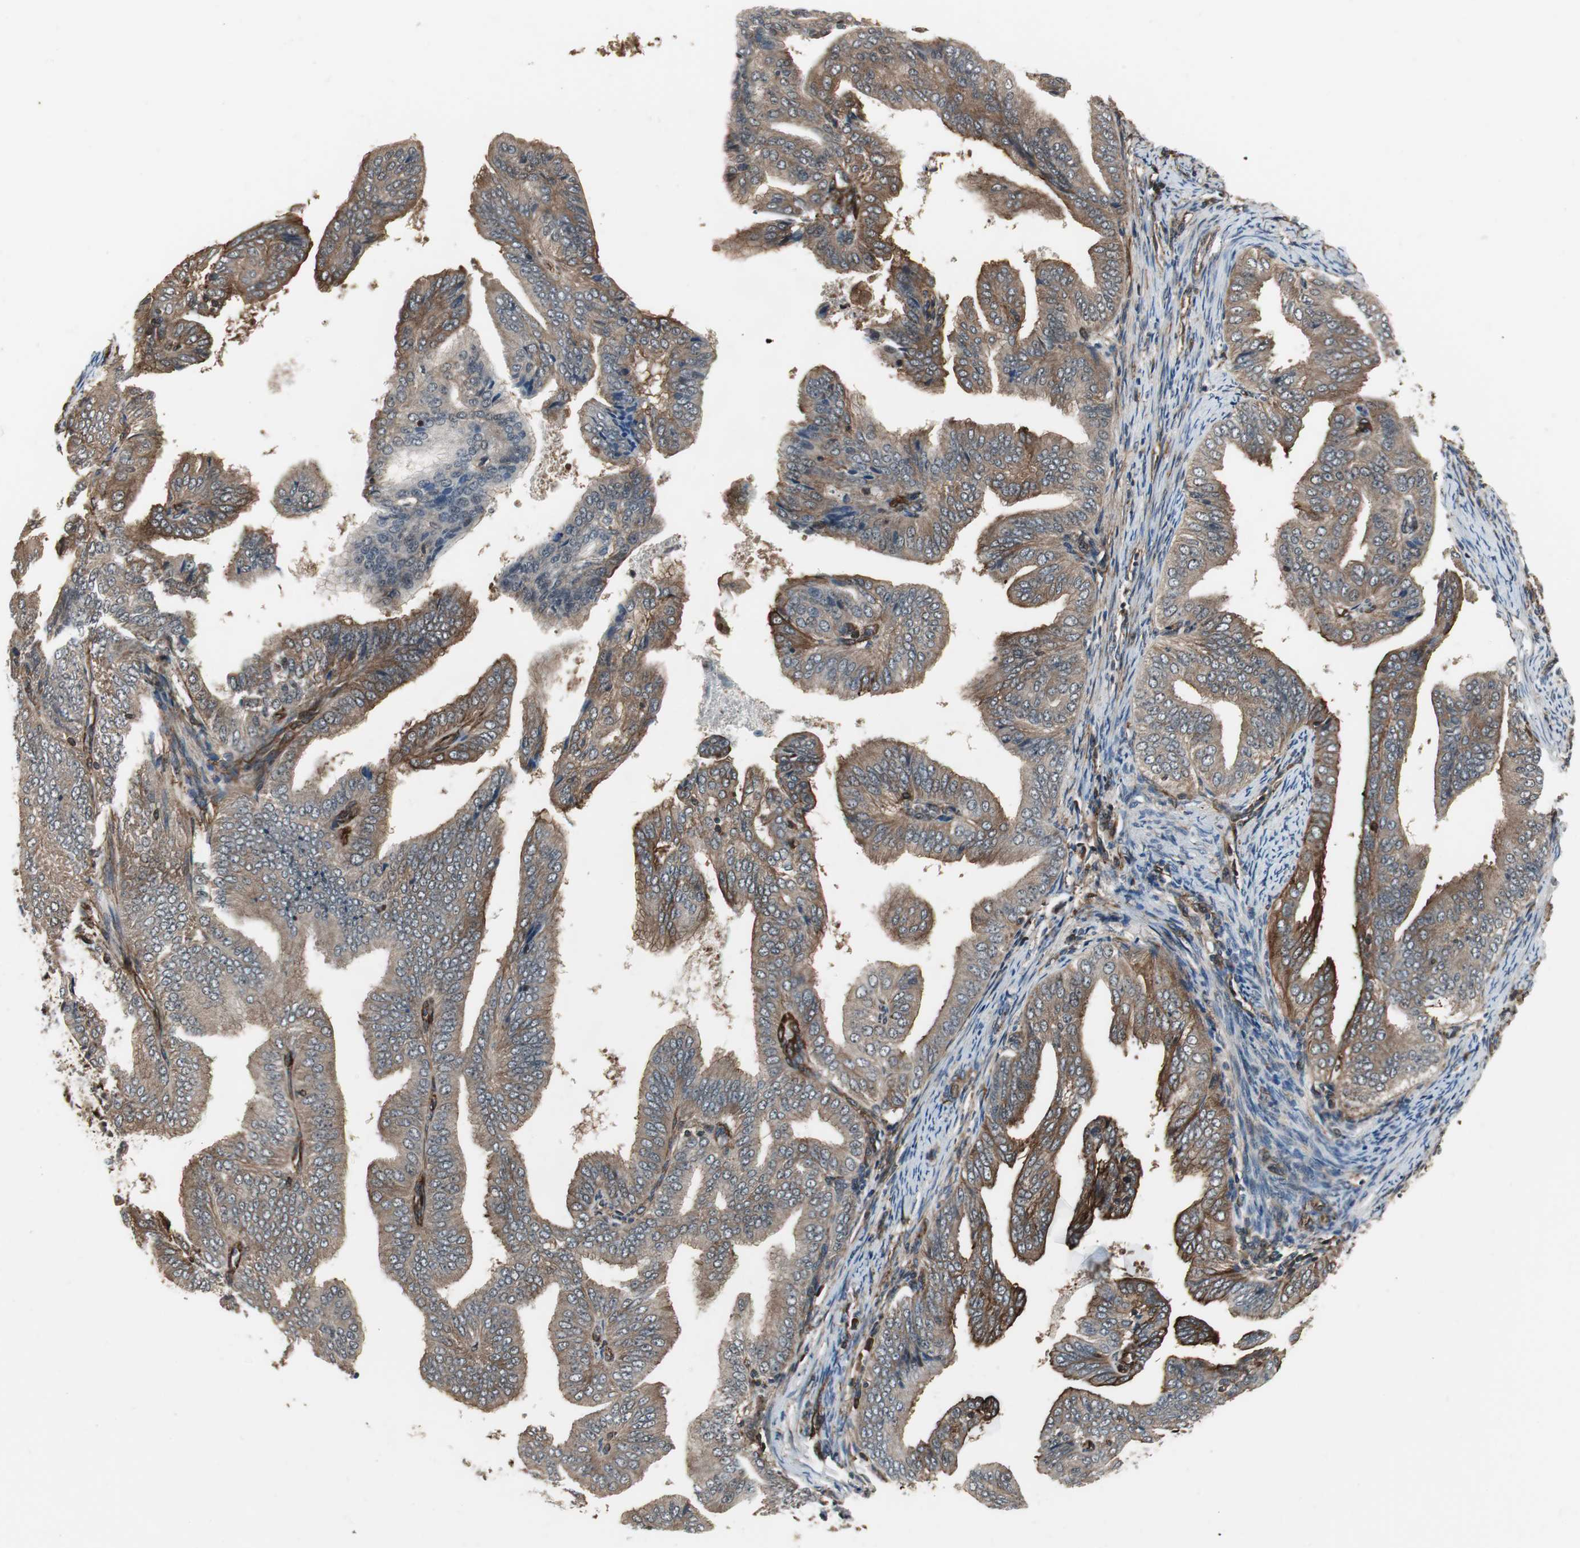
{"staining": {"intensity": "moderate", "quantity": ">75%", "location": "cytoplasmic/membranous"}, "tissue": "endometrial cancer", "cell_type": "Tumor cells", "image_type": "cancer", "snomed": [{"axis": "morphology", "description": "Adenocarcinoma, NOS"}, {"axis": "topography", "description": "Endometrium"}], "caption": "Endometrial adenocarcinoma tissue displays moderate cytoplasmic/membranous positivity in about >75% of tumor cells, visualized by immunohistochemistry.", "gene": "PTPN11", "patient": {"sex": "female", "age": 58}}